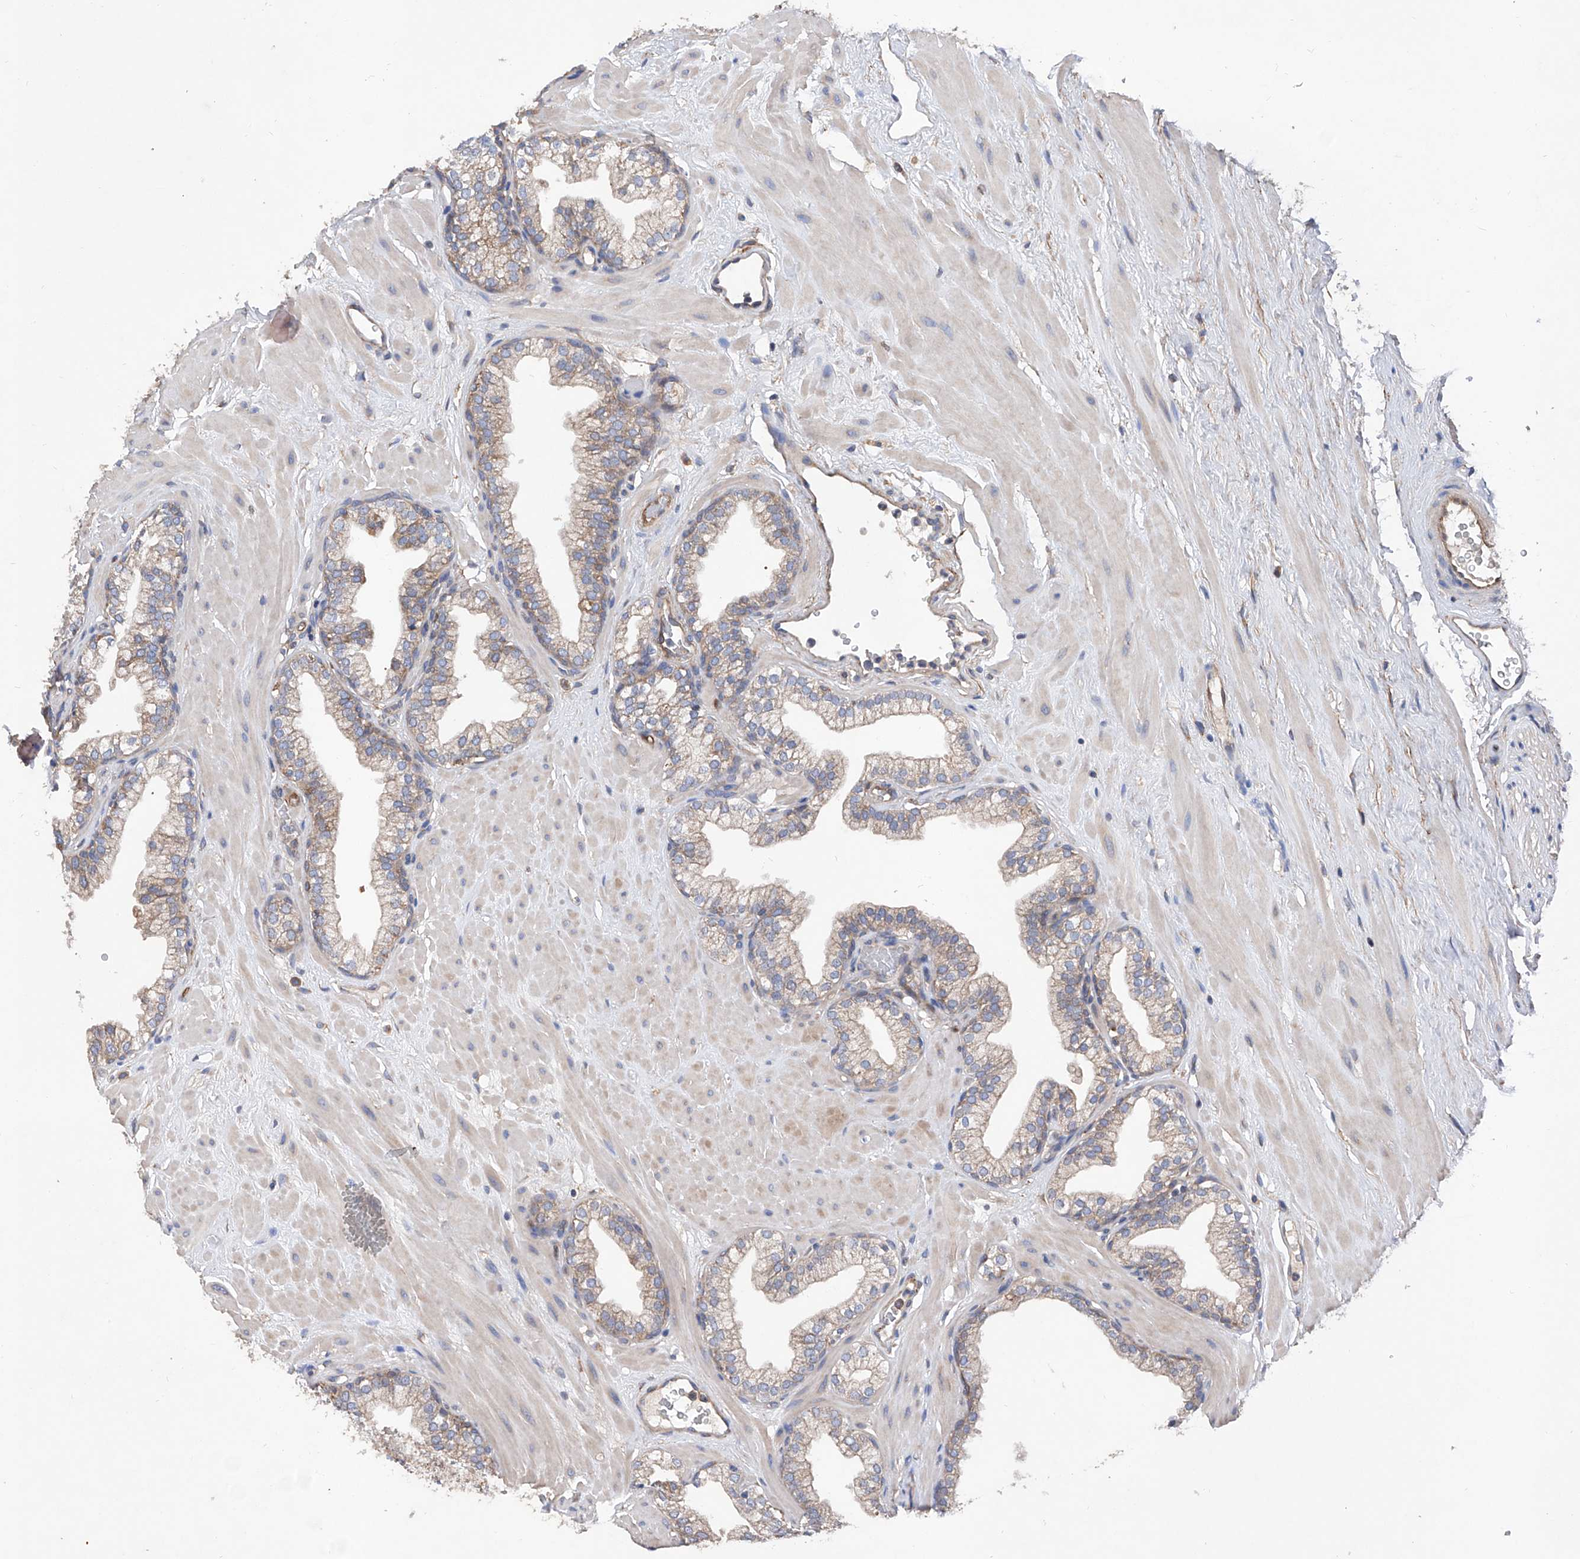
{"staining": {"intensity": "moderate", "quantity": ">75%", "location": "cytoplasmic/membranous"}, "tissue": "prostate", "cell_type": "Glandular cells", "image_type": "normal", "snomed": [{"axis": "morphology", "description": "Normal tissue, NOS"}, {"axis": "morphology", "description": "Urothelial carcinoma, Low grade"}, {"axis": "topography", "description": "Urinary bladder"}, {"axis": "topography", "description": "Prostate"}], "caption": "High-magnification brightfield microscopy of benign prostate stained with DAB (brown) and counterstained with hematoxylin (blue). glandular cells exhibit moderate cytoplasmic/membranous positivity is identified in approximately>75% of cells. (Brightfield microscopy of DAB IHC at high magnification).", "gene": "INPP5B", "patient": {"sex": "male", "age": 60}}